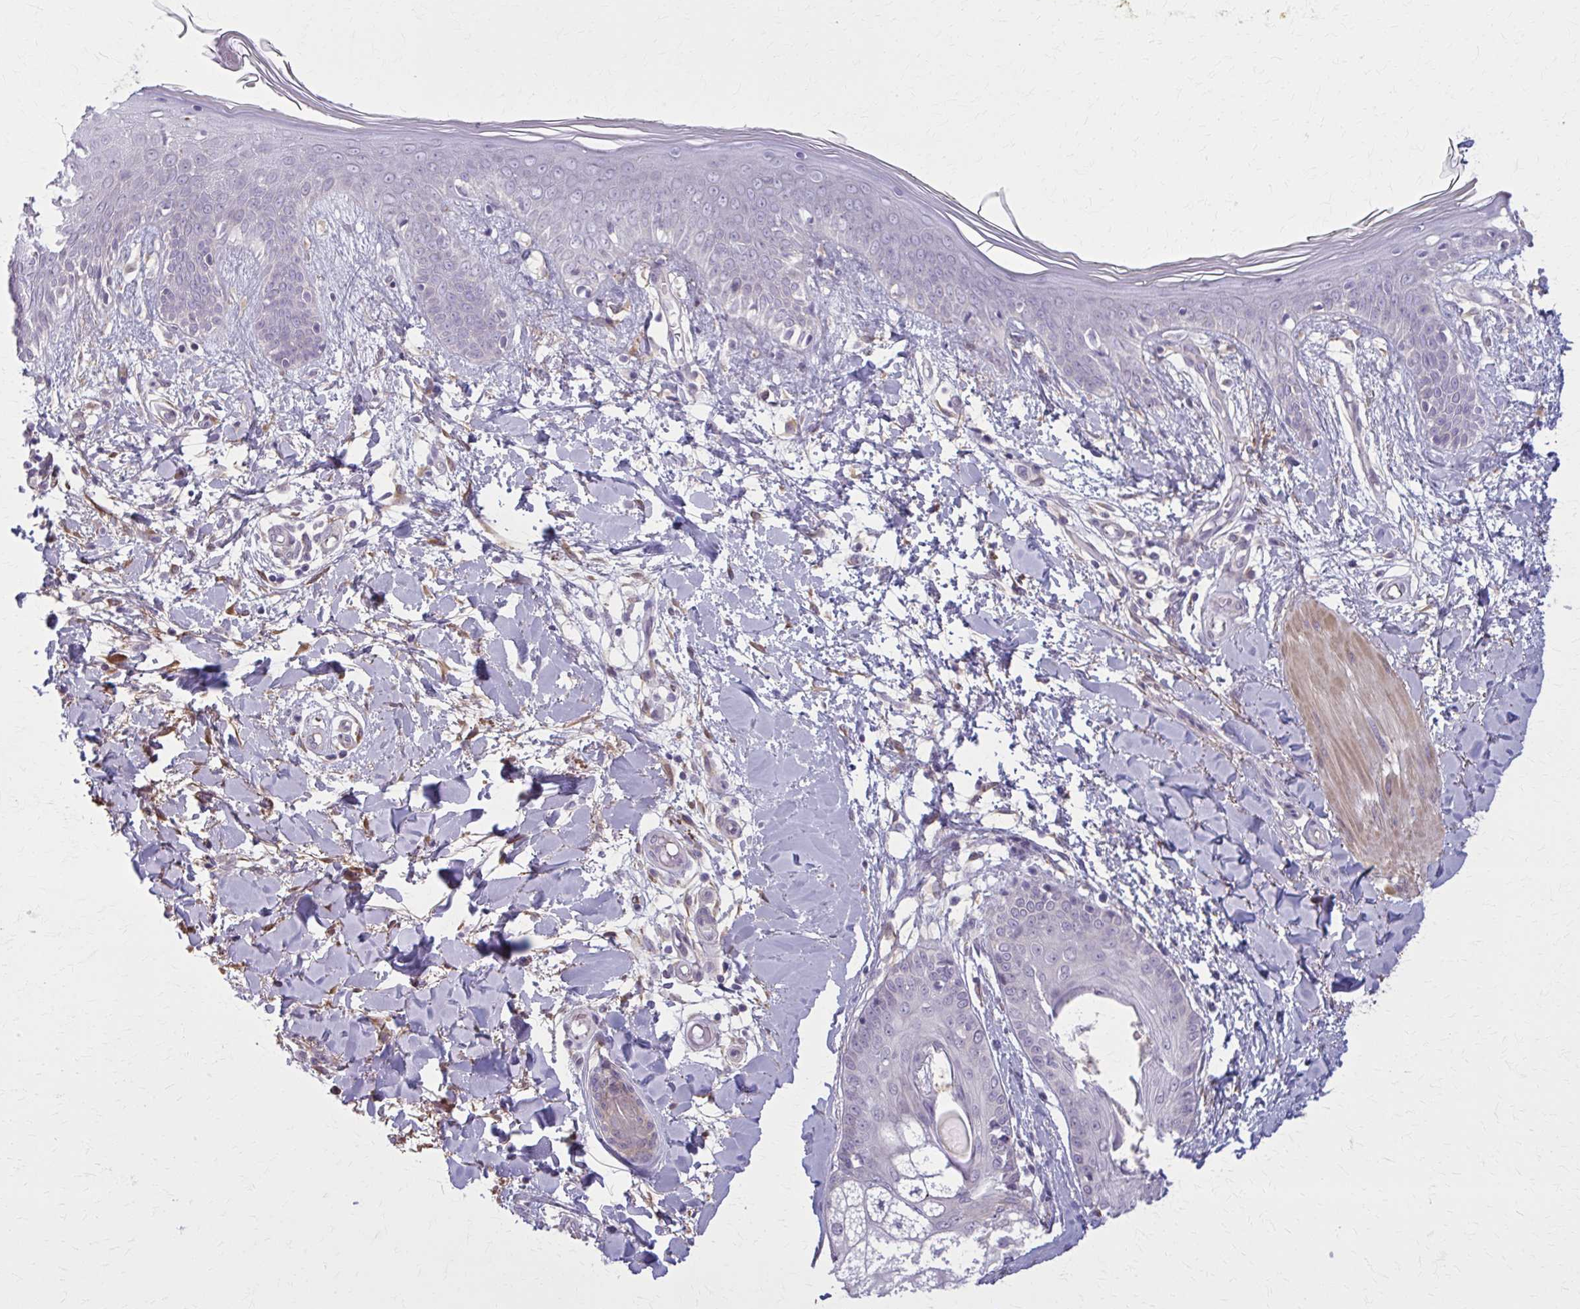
{"staining": {"intensity": "moderate", "quantity": ">75%", "location": "cytoplasmic/membranous"}, "tissue": "skin", "cell_type": "Fibroblasts", "image_type": "normal", "snomed": [{"axis": "morphology", "description": "Normal tissue, NOS"}, {"axis": "topography", "description": "Skin"}], "caption": "Moderate cytoplasmic/membranous staining is identified in approximately >75% of fibroblasts in unremarkable skin. The protein of interest is shown in brown color, while the nuclei are stained blue.", "gene": "NUMBL", "patient": {"sex": "female", "age": 34}}